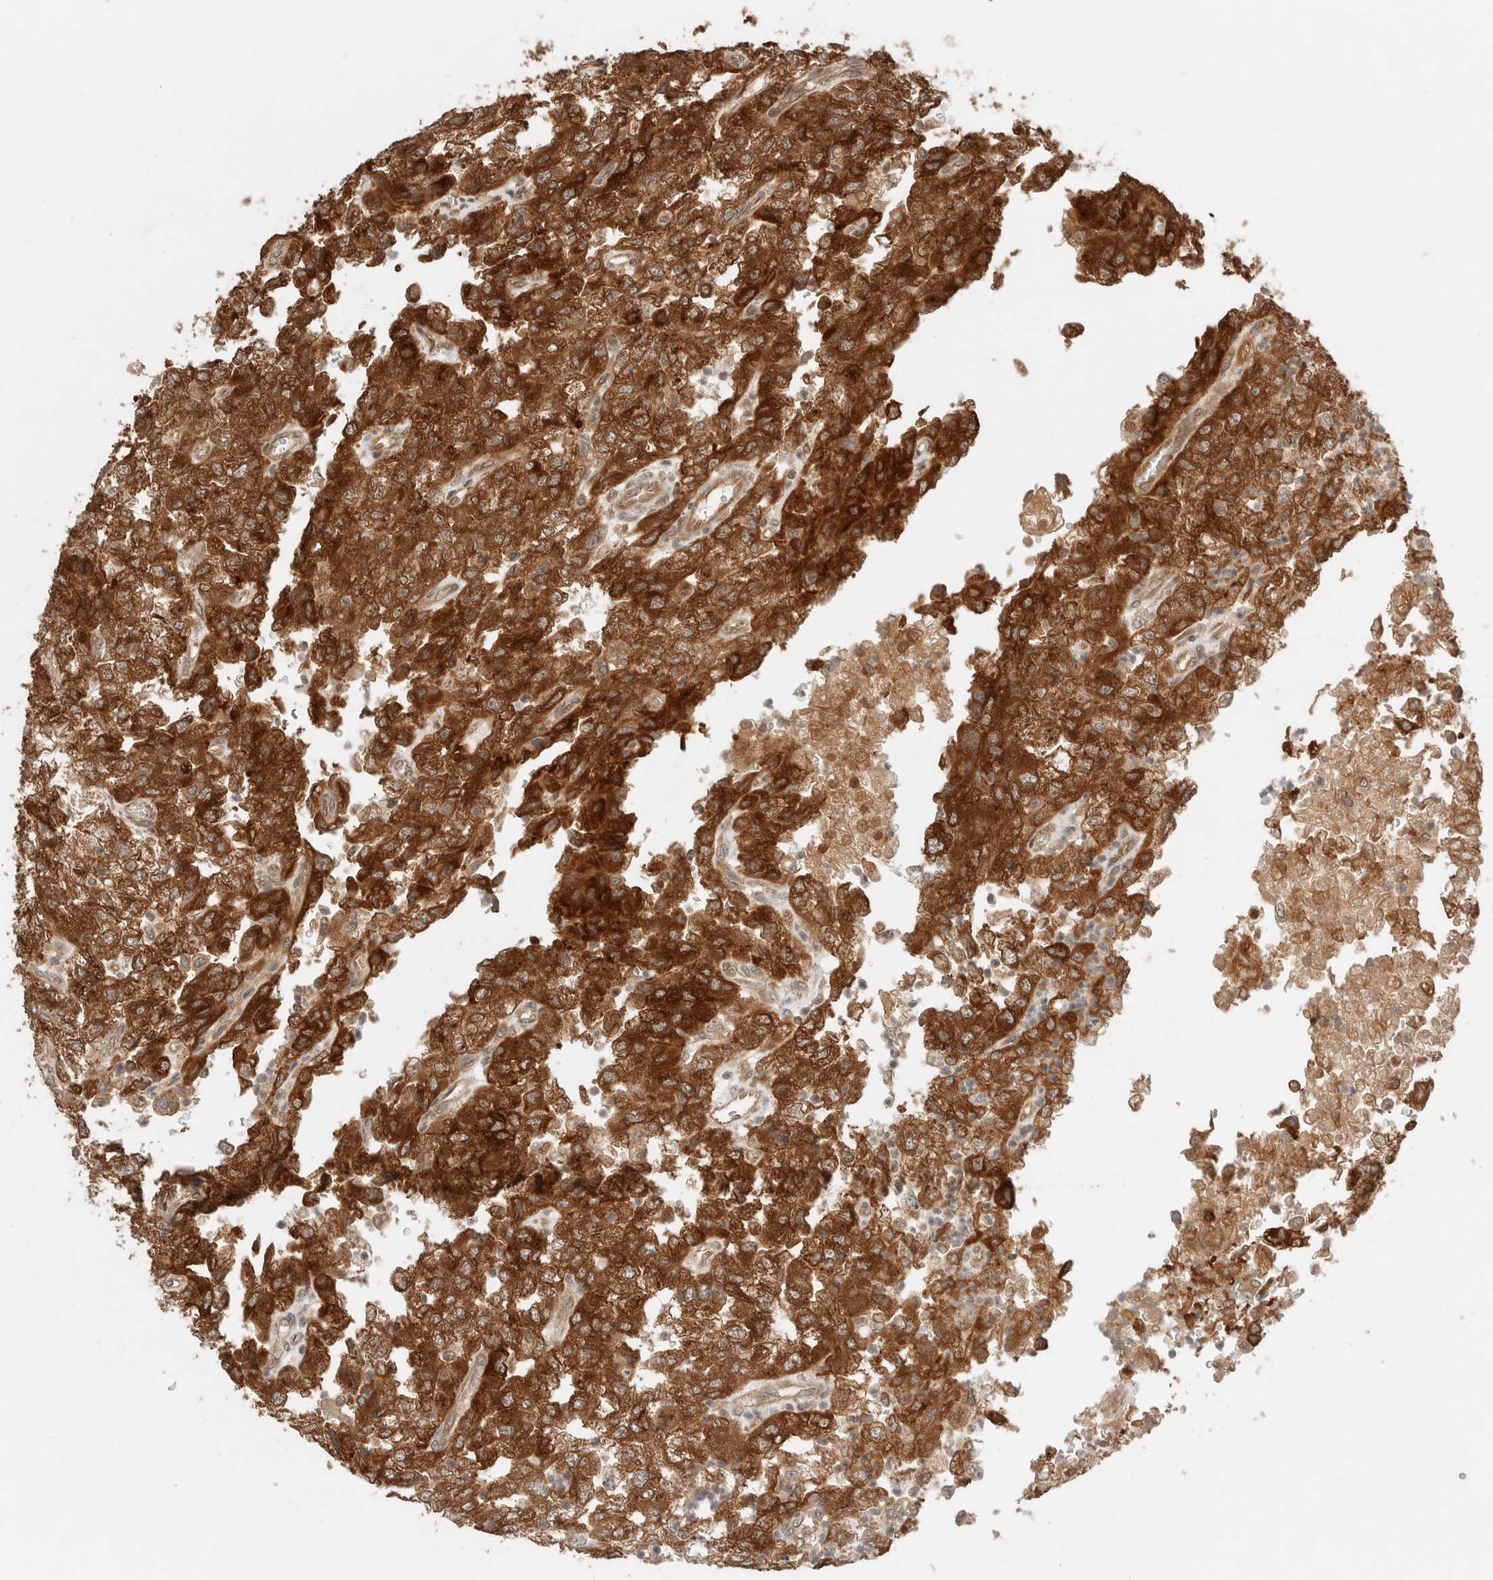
{"staining": {"intensity": "strong", "quantity": ">75%", "location": "cytoplasmic/membranous"}, "tissue": "renal cancer", "cell_type": "Tumor cells", "image_type": "cancer", "snomed": [{"axis": "morphology", "description": "Adenocarcinoma, NOS"}, {"axis": "topography", "description": "Kidney"}], "caption": "Renal adenocarcinoma stained with a brown dye shows strong cytoplasmic/membranous positive positivity in approximately >75% of tumor cells.", "gene": "ARFGEF2", "patient": {"sex": "female", "age": 54}}